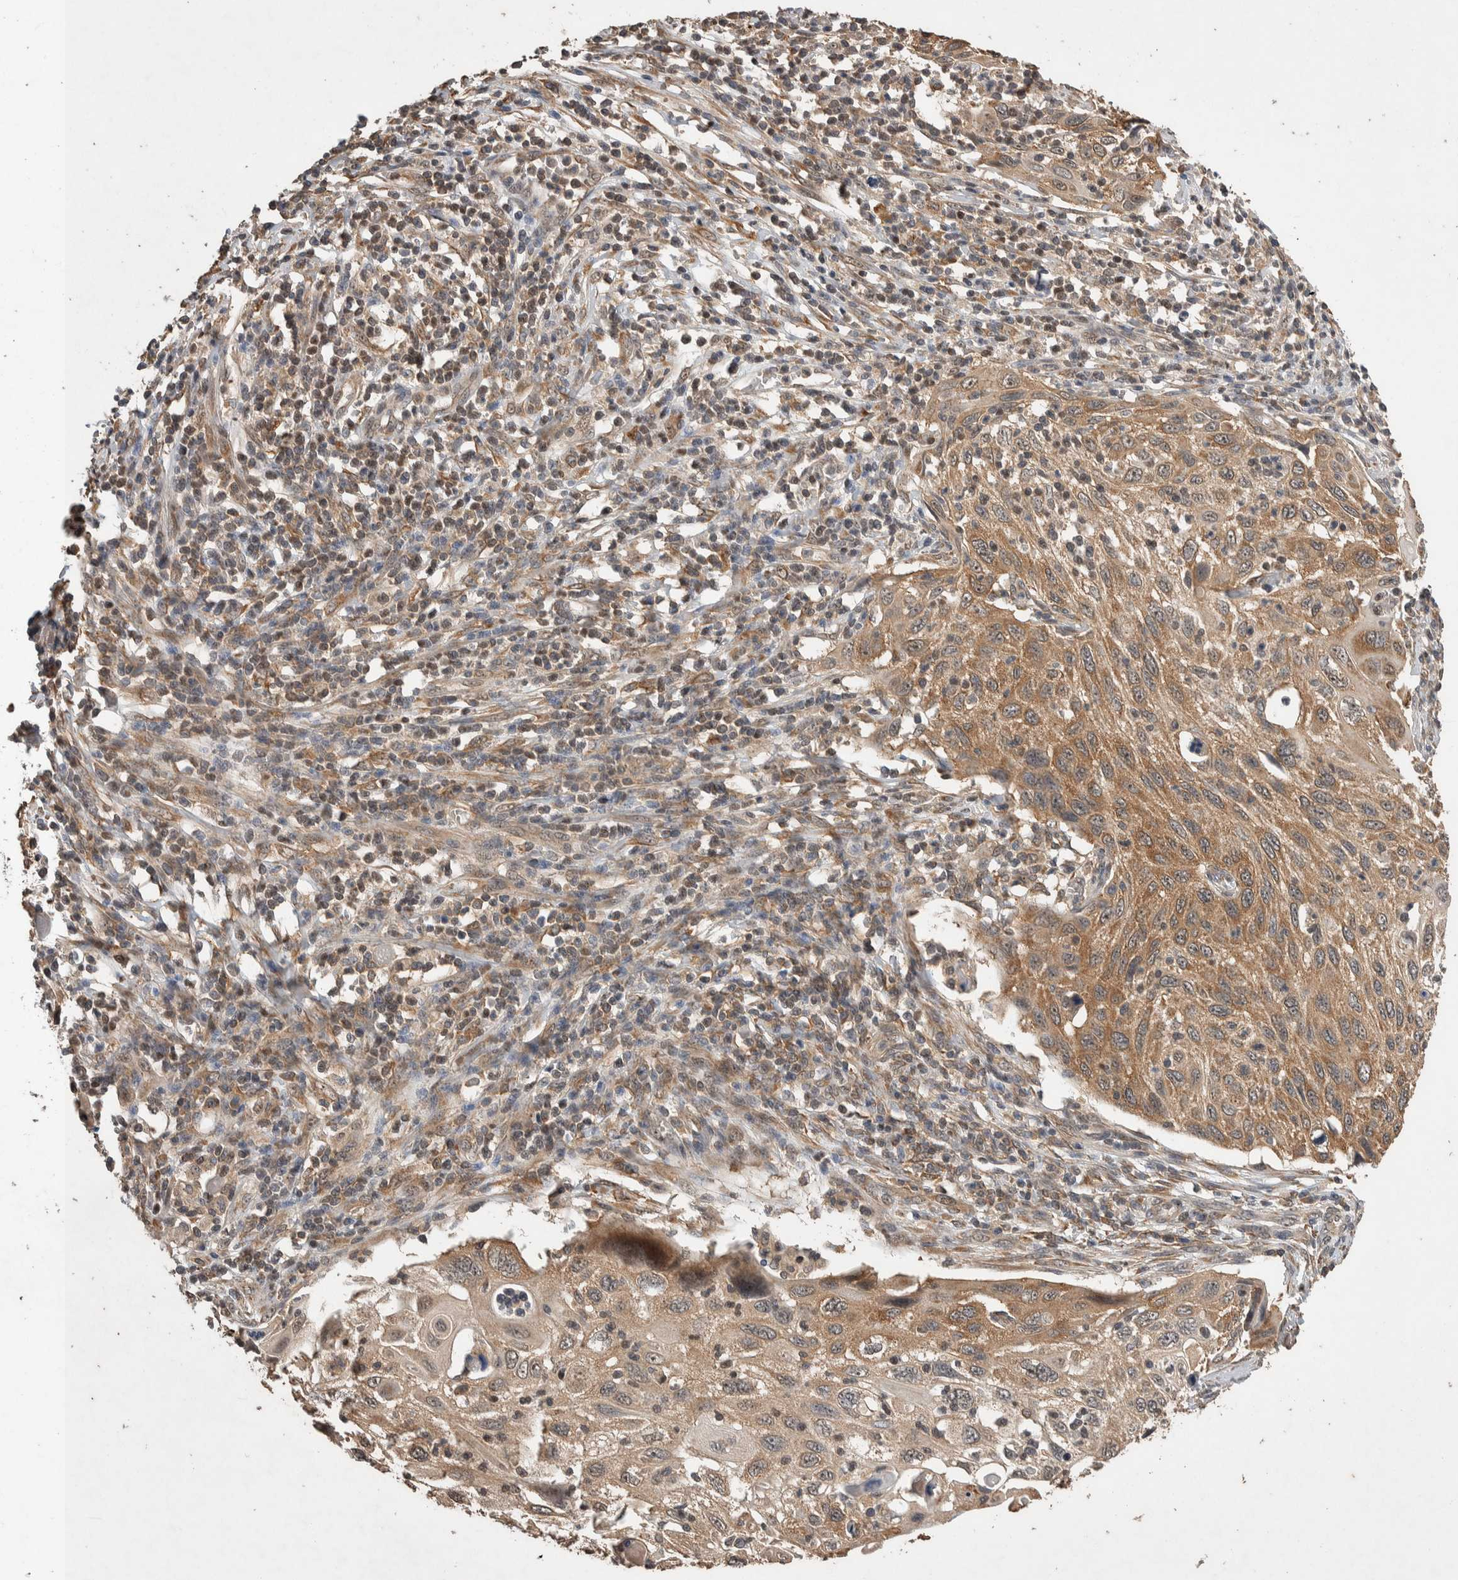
{"staining": {"intensity": "moderate", "quantity": ">75%", "location": "cytoplasmic/membranous"}, "tissue": "cervical cancer", "cell_type": "Tumor cells", "image_type": "cancer", "snomed": [{"axis": "morphology", "description": "Squamous cell carcinoma, NOS"}, {"axis": "topography", "description": "Cervix"}], "caption": "Brown immunohistochemical staining in cervical squamous cell carcinoma shows moderate cytoplasmic/membranous positivity in about >75% of tumor cells.", "gene": "DVL2", "patient": {"sex": "female", "age": 70}}